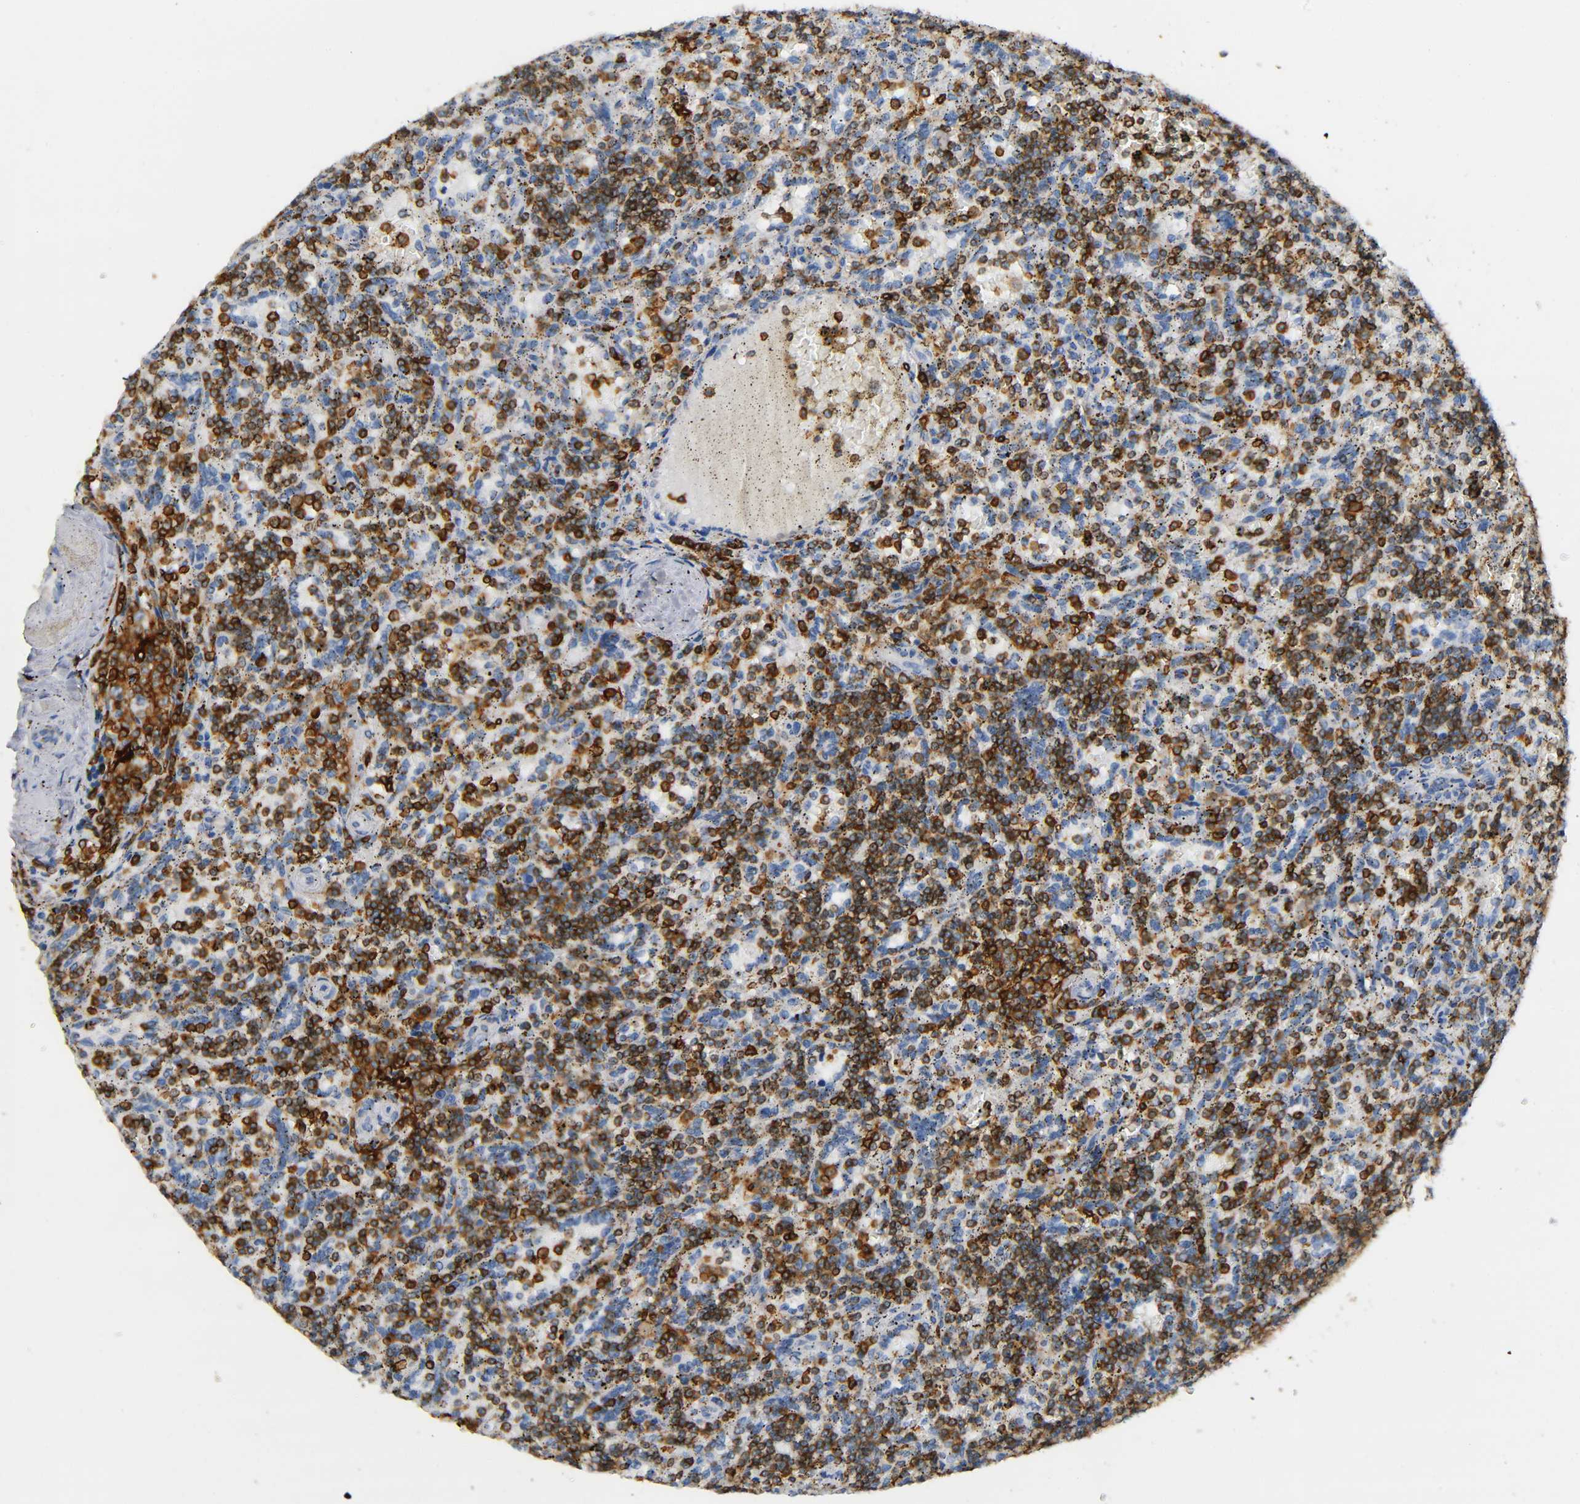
{"staining": {"intensity": "strong", "quantity": ">75%", "location": "cytoplasmic/membranous"}, "tissue": "lymphoma", "cell_type": "Tumor cells", "image_type": "cancer", "snomed": [{"axis": "morphology", "description": "Malignant lymphoma, non-Hodgkin's type, Low grade"}, {"axis": "topography", "description": "Spleen"}], "caption": "This micrograph exhibits immunohistochemistry (IHC) staining of human lymphoma, with high strong cytoplasmic/membranous expression in about >75% of tumor cells.", "gene": "CAPN10", "patient": {"sex": "male", "age": 73}}